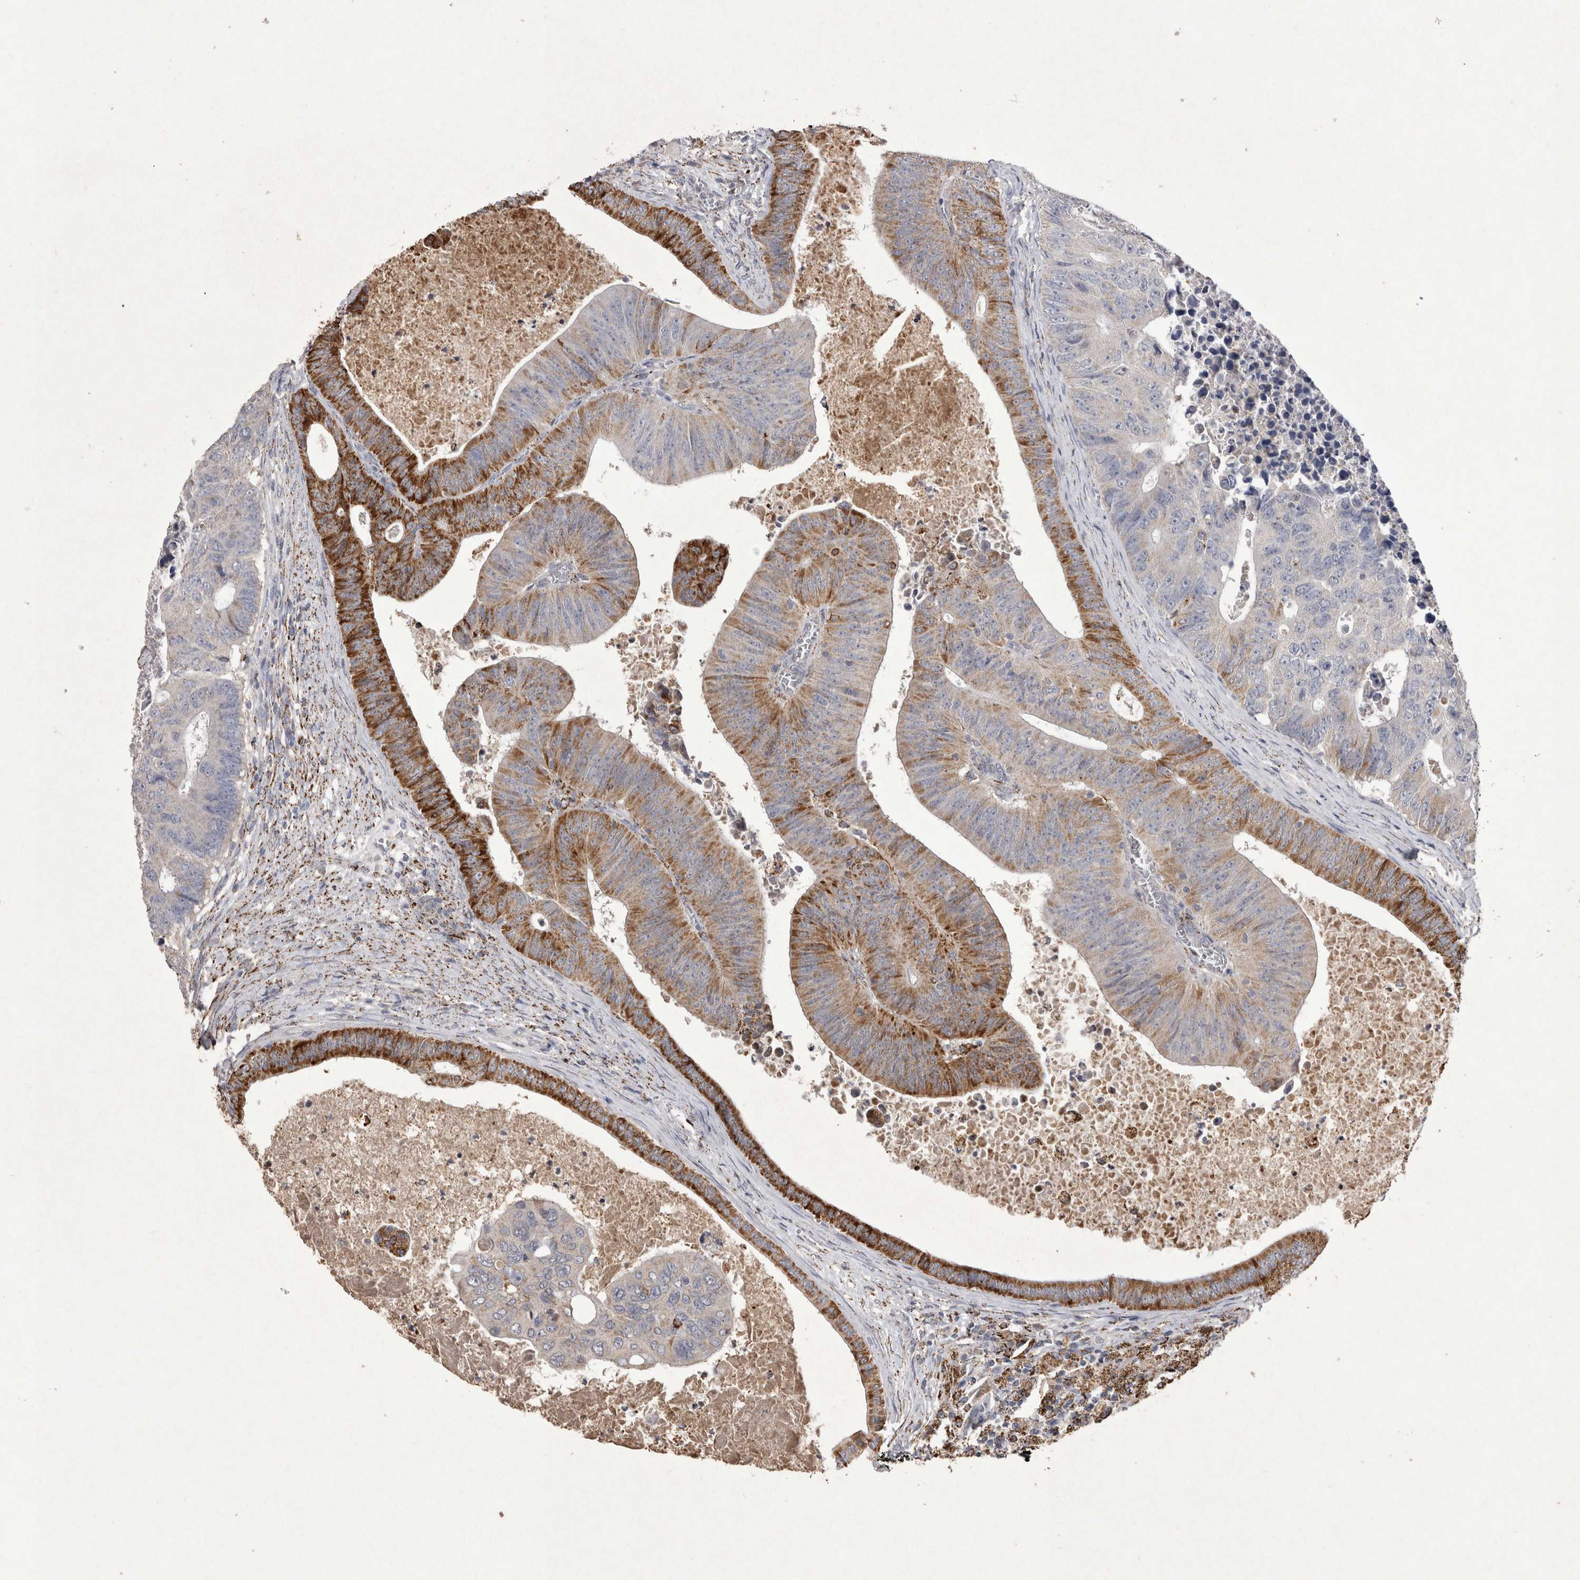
{"staining": {"intensity": "strong", "quantity": "25%-75%", "location": "cytoplasmic/membranous"}, "tissue": "colorectal cancer", "cell_type": "Tumor cells", "image_type": "cancer", "snomed": [{"axis": "morphology", "description": "Adenocarcinoma, NOS"}, {"axis": "topography", "description": "Colon"}], "caption": "IHC micrograph of colorectal cancer stained for a protein (brown), which displays high levels of strong cytoplasmic/membranous positivity in about 25%-75% of tumor cells.", "gene": "DKK3", "patient": {"sex": "male", "age": 87}}